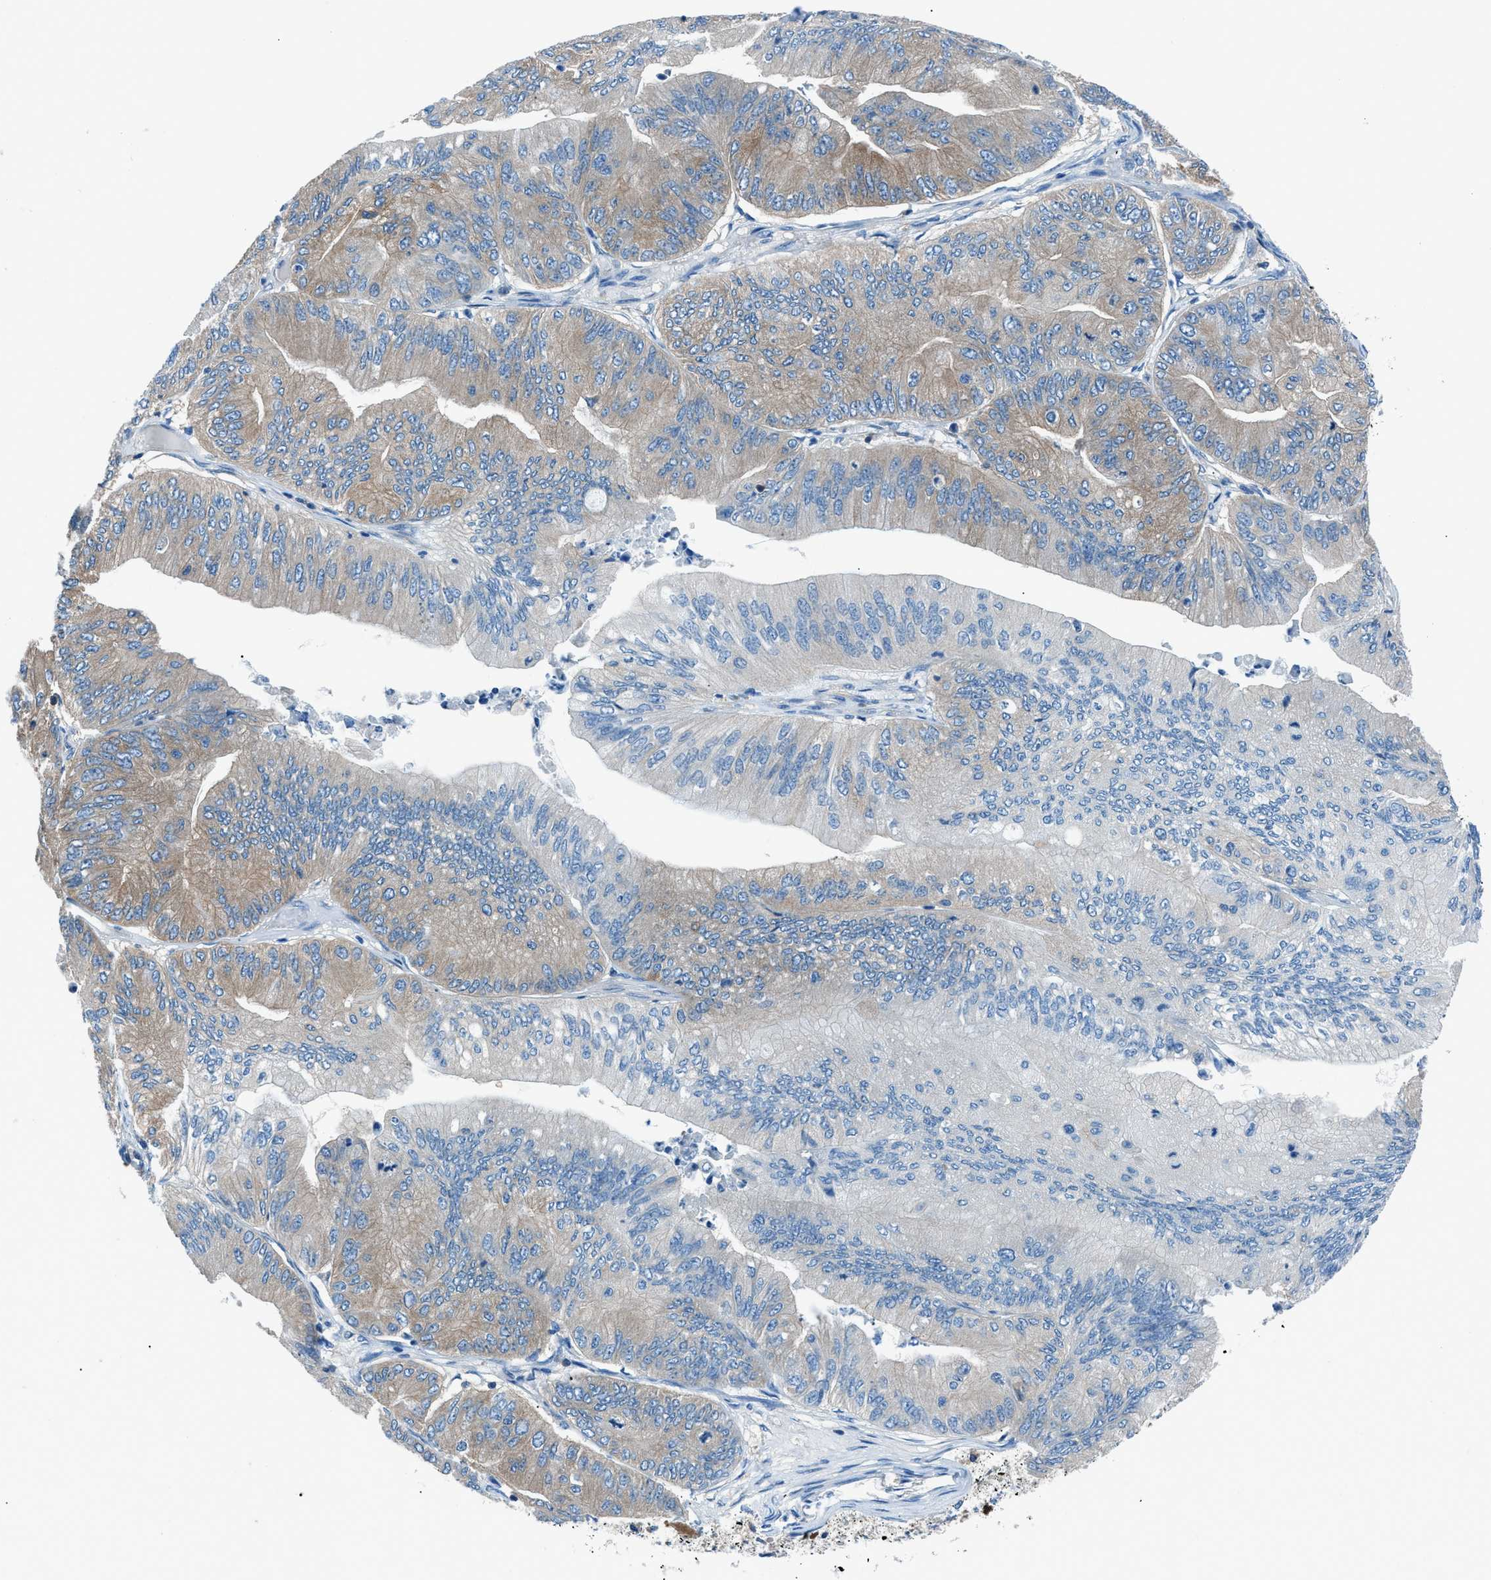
{"staining": {"intensity": "weak", "quantity": "25%-75%", "location": "cytoplasmic/membranous"}, "tissue": "ovarian cancer", "cell_type": "Tumor cells", "image_type": "cancer", "snomed": [{"axis": "morphology", "description": "Cystadenocarcinoma, mucinous, NOS"}, {"axis": "topography", "description": "Ovary"}], "caption": "Approximately 25%-75% of tumor cells in human ovarian mucinous cystadenocarcinoma reveal weak cytoplasmic/membranous protein positivity as visualized by brown immunohistochemical staining.", "gene": "SARS1", "patient": {"sex": "female", "age": 61}}